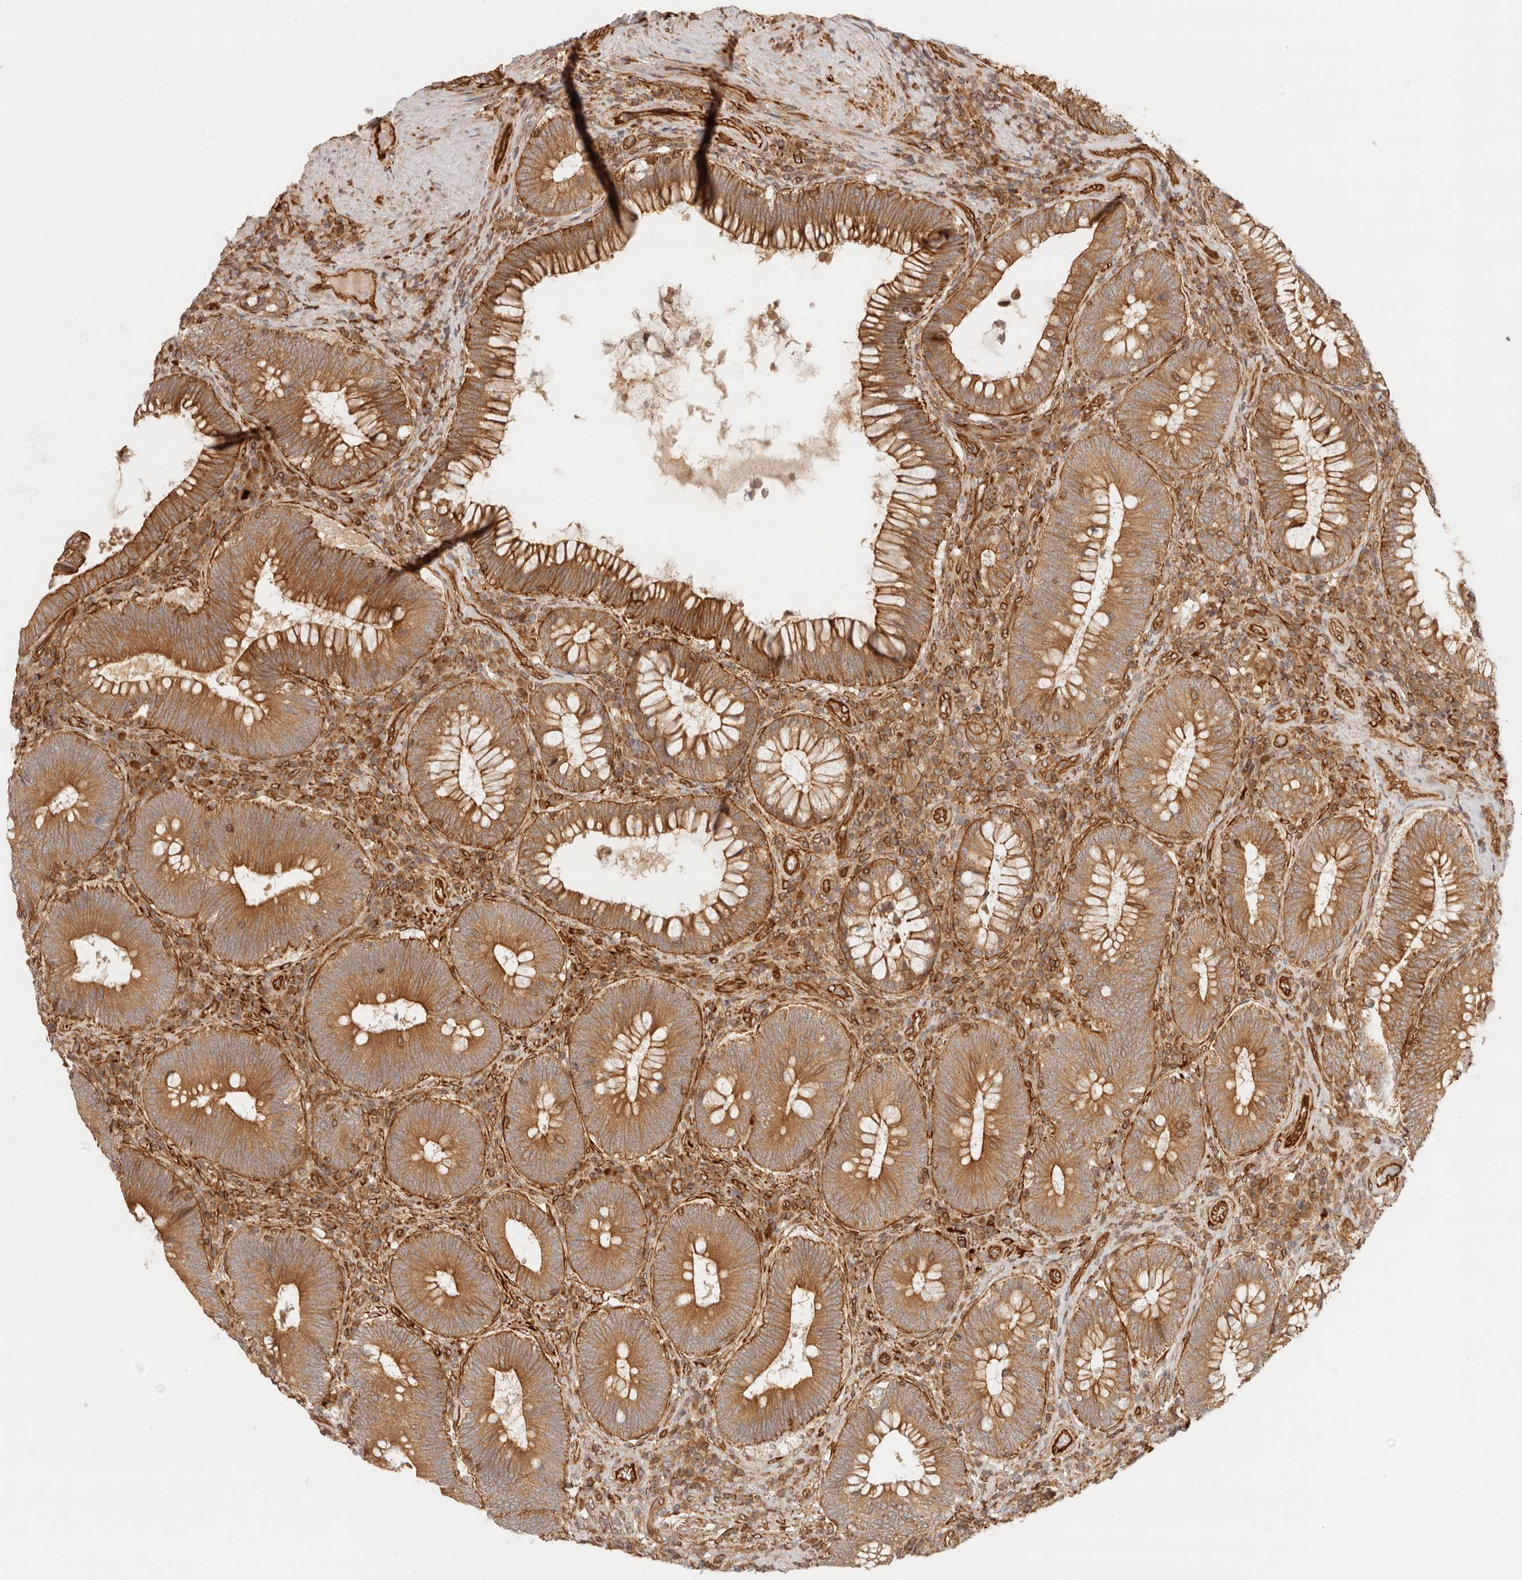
{"staining": {"intensity": "strong", "quantity": ">75%", "location": "cytoplasmic/membranous"}, "tissue": "colorectal cancer", "cell_type": "Tumor cells", "image_type": "cancer", "snomed": [{"axis": "morphology", "description": "Normal tissue, NOS"}, {"axis": "topography", "description": "Colon"}], "caption": "This histopathology image reveals colorectal cancer stained with immunohistochemistry to label a protein in brown. The cytoplasmic/membranous of tumor cells show strong positivity for the protein. Nuclei are counter-stained blue.", "gene": "UFSP1", "patient": {"sex": "female", "age": 82}}